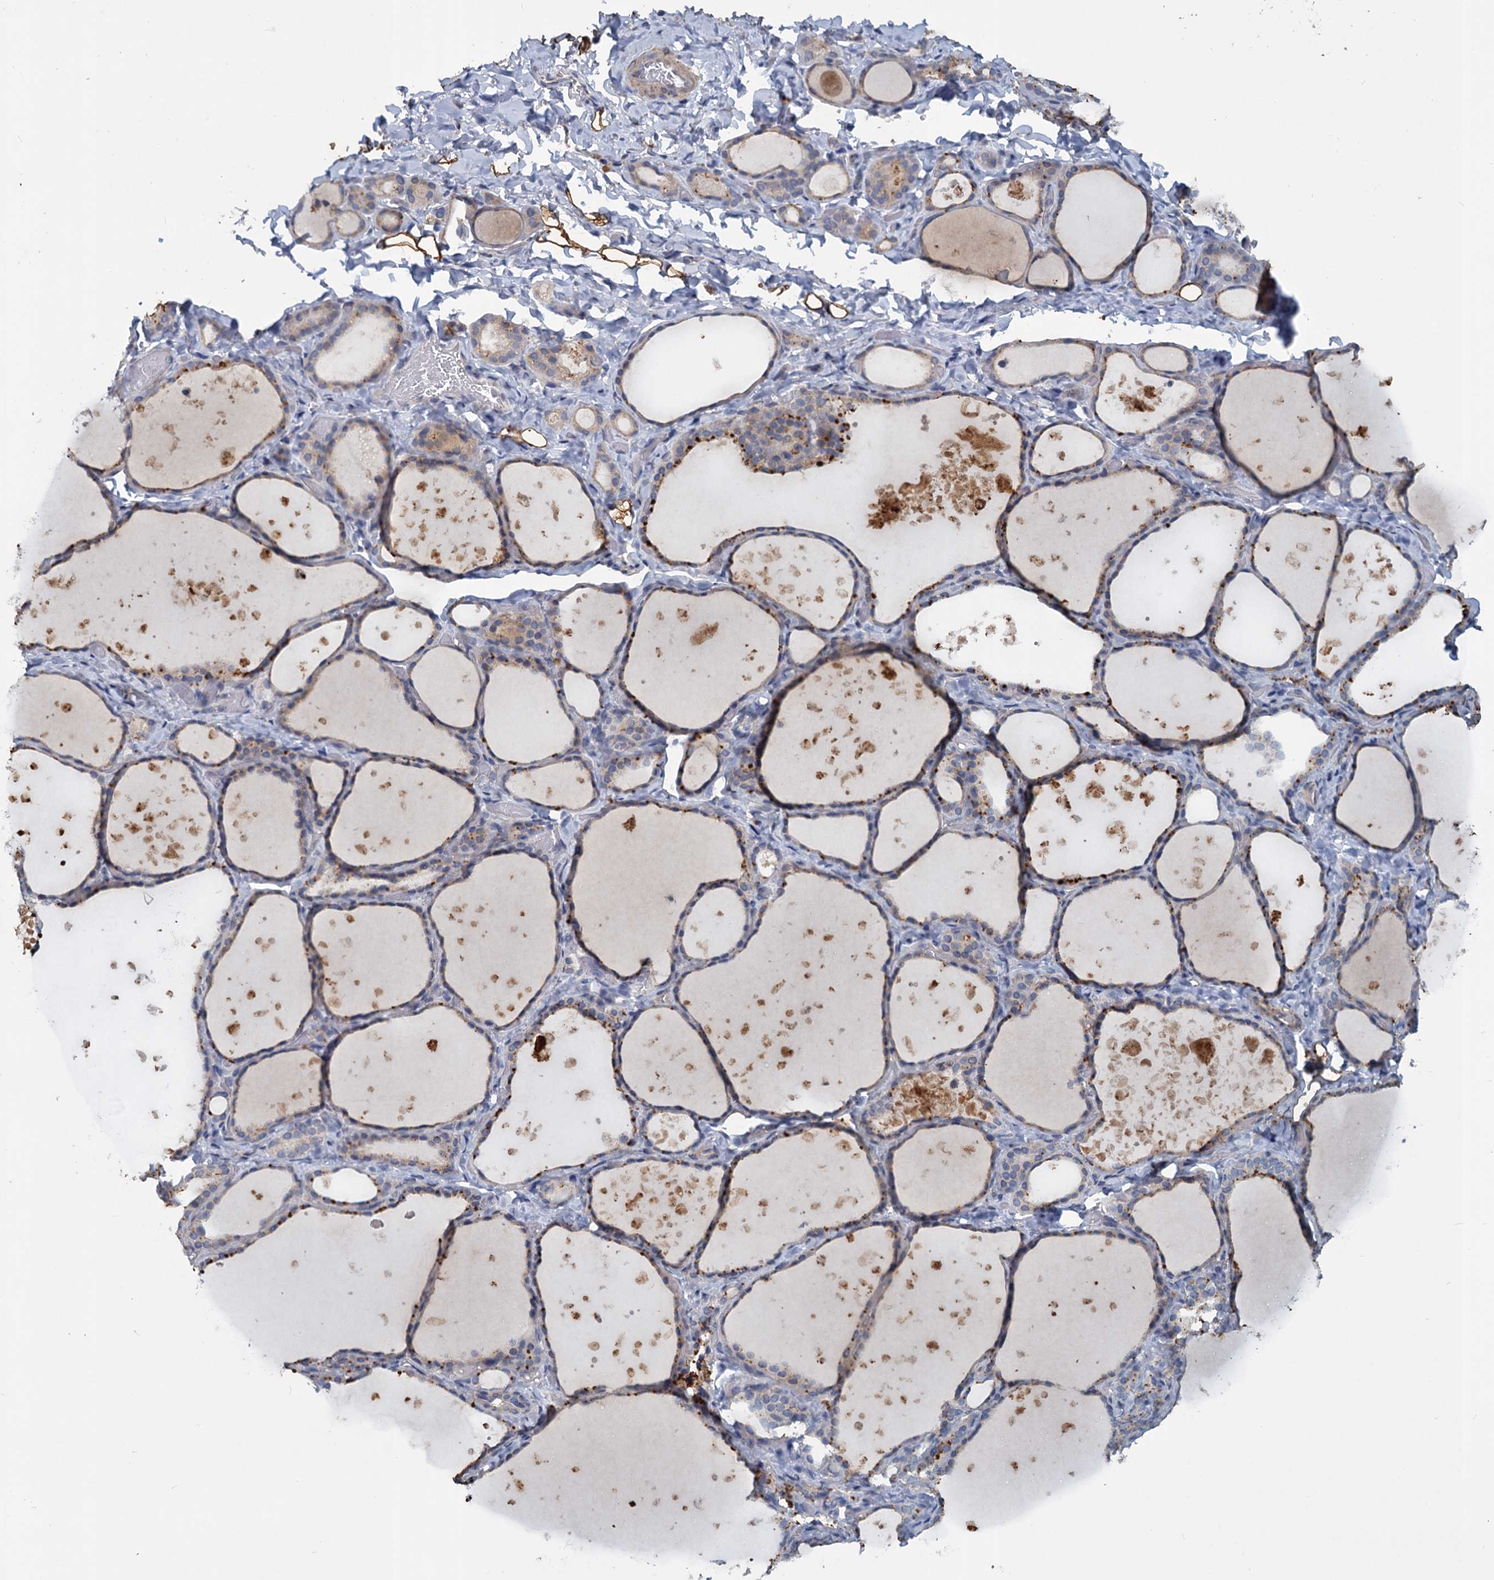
{"staining": {"intensity": "weak", "quantity": ">75%", "location": "cytoplasmic/membranous"}, "tissue": "thyroid gland", "cell_type": "Glandular cells", "image_type": "normal", "snomed": [{"axis": "morphology", "description": "Normal tissue, NOS"}, {"axis": "topography", "description": "Thyroid gland"}], "caption": "A high-resolution photomicrograph shows immunohistochemistry staining of normal thyroid gland, which shows weak cytoplasmic/membranous staining in approximately >75% of glandular cells.", "gene": "SLC2A7", "patient": {"sex": "female", "age": 44}}